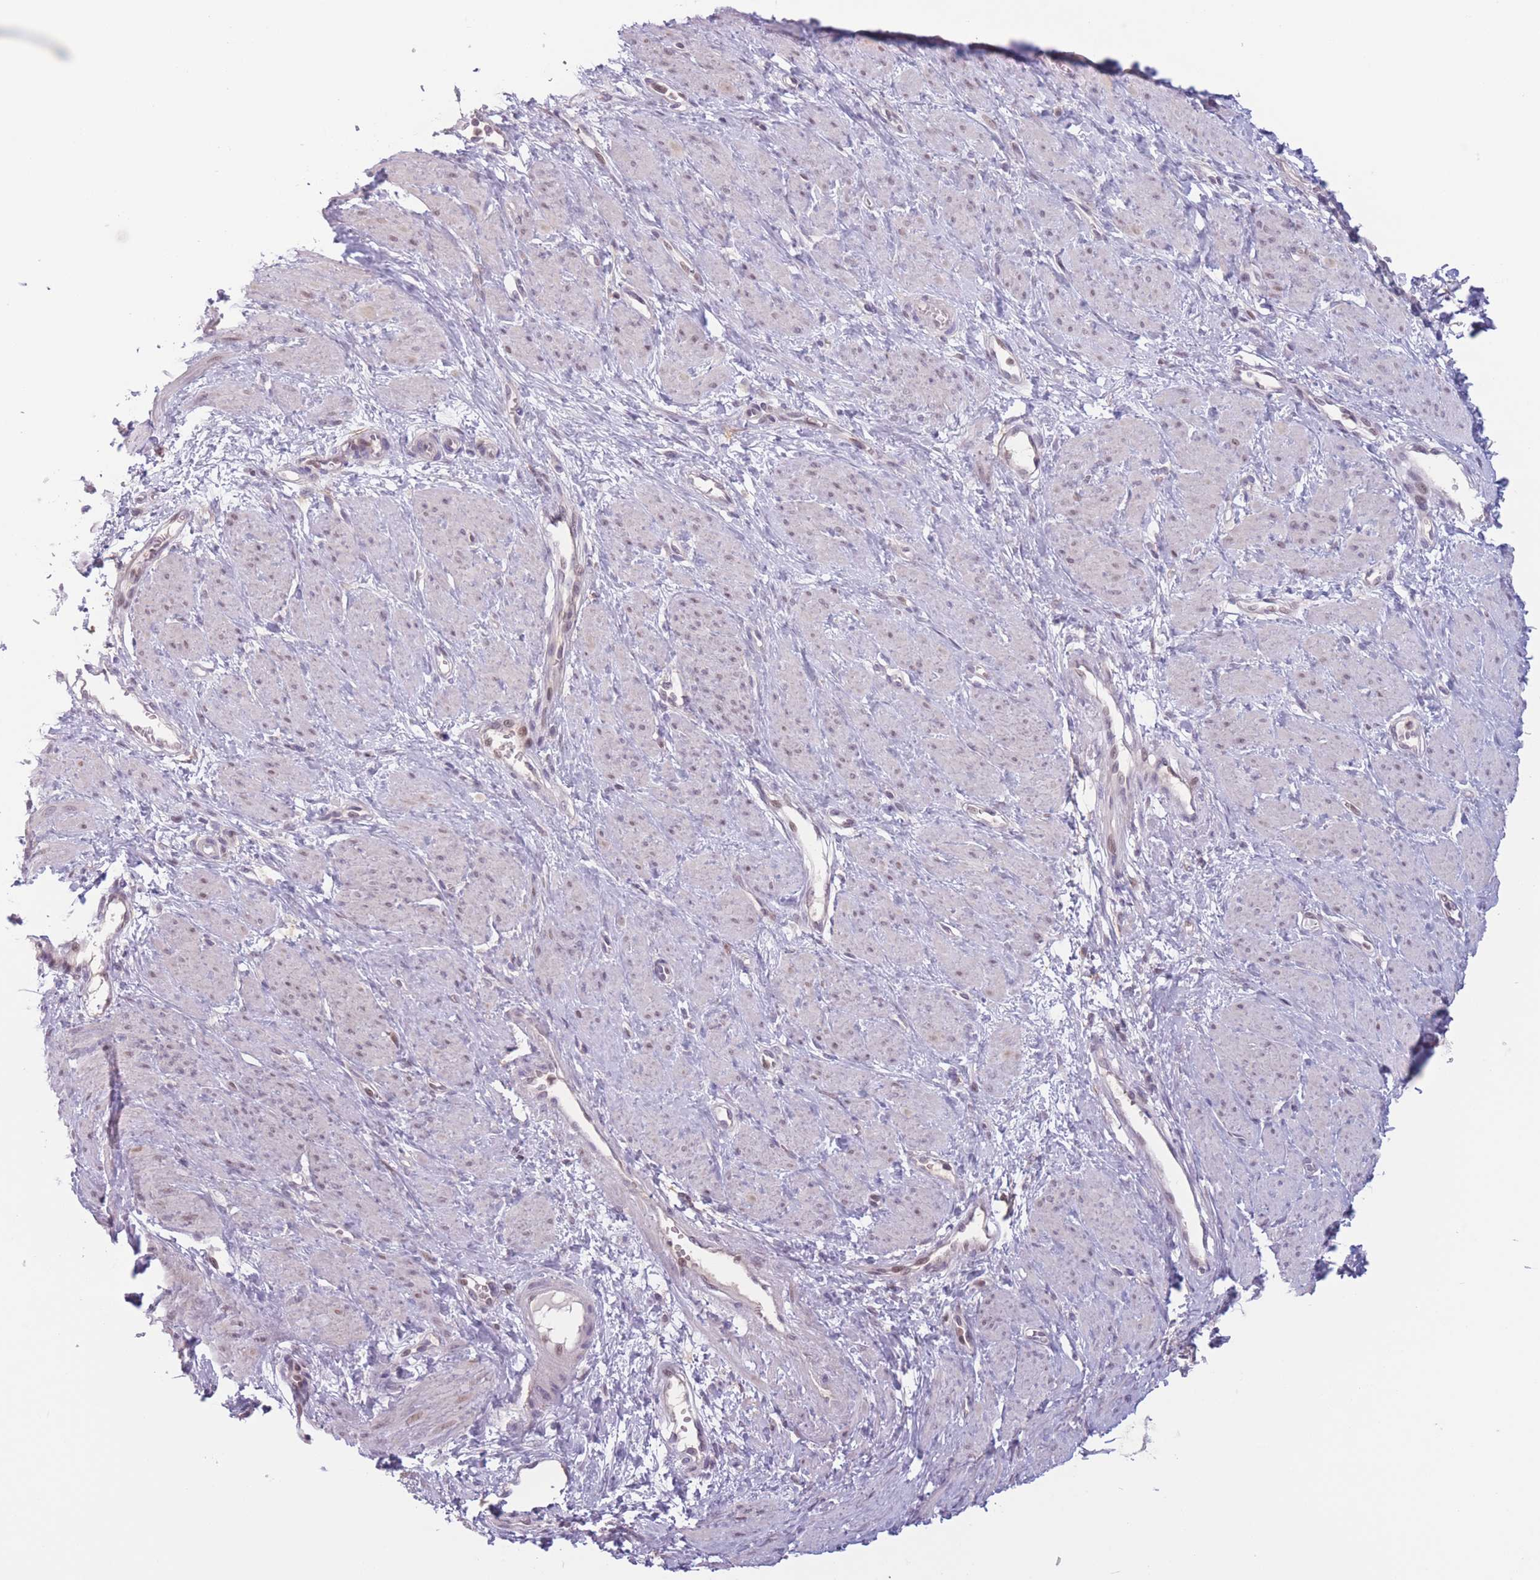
{"staining": {"intensity": "weak", "quantity": "25%-75%", "location": "nuclear"}, "tissue": "smooth muscle", "cell_type": "Smooth muscle cells", "image_type": "normal", "snomed": [{"axis": "morphology", "description": "Normal tissue, NOS"}, {"axis": "topography", "description": "Smooth muscle"}, {"axis": "topography", "description": "Uterus"}], "caption": "Unremarkable smooth muscle was stained to show a protein in brown. There is low levels of weak nuclear expression in about 25%-75% of smooth muscle cells. (DAB (3,3'-diaminobenzidine) IHC, brown staining for protein, blue staining for nuclei).", "gene": "ENSG00000267179", "patient": {"sex": "female", "age": 39}}